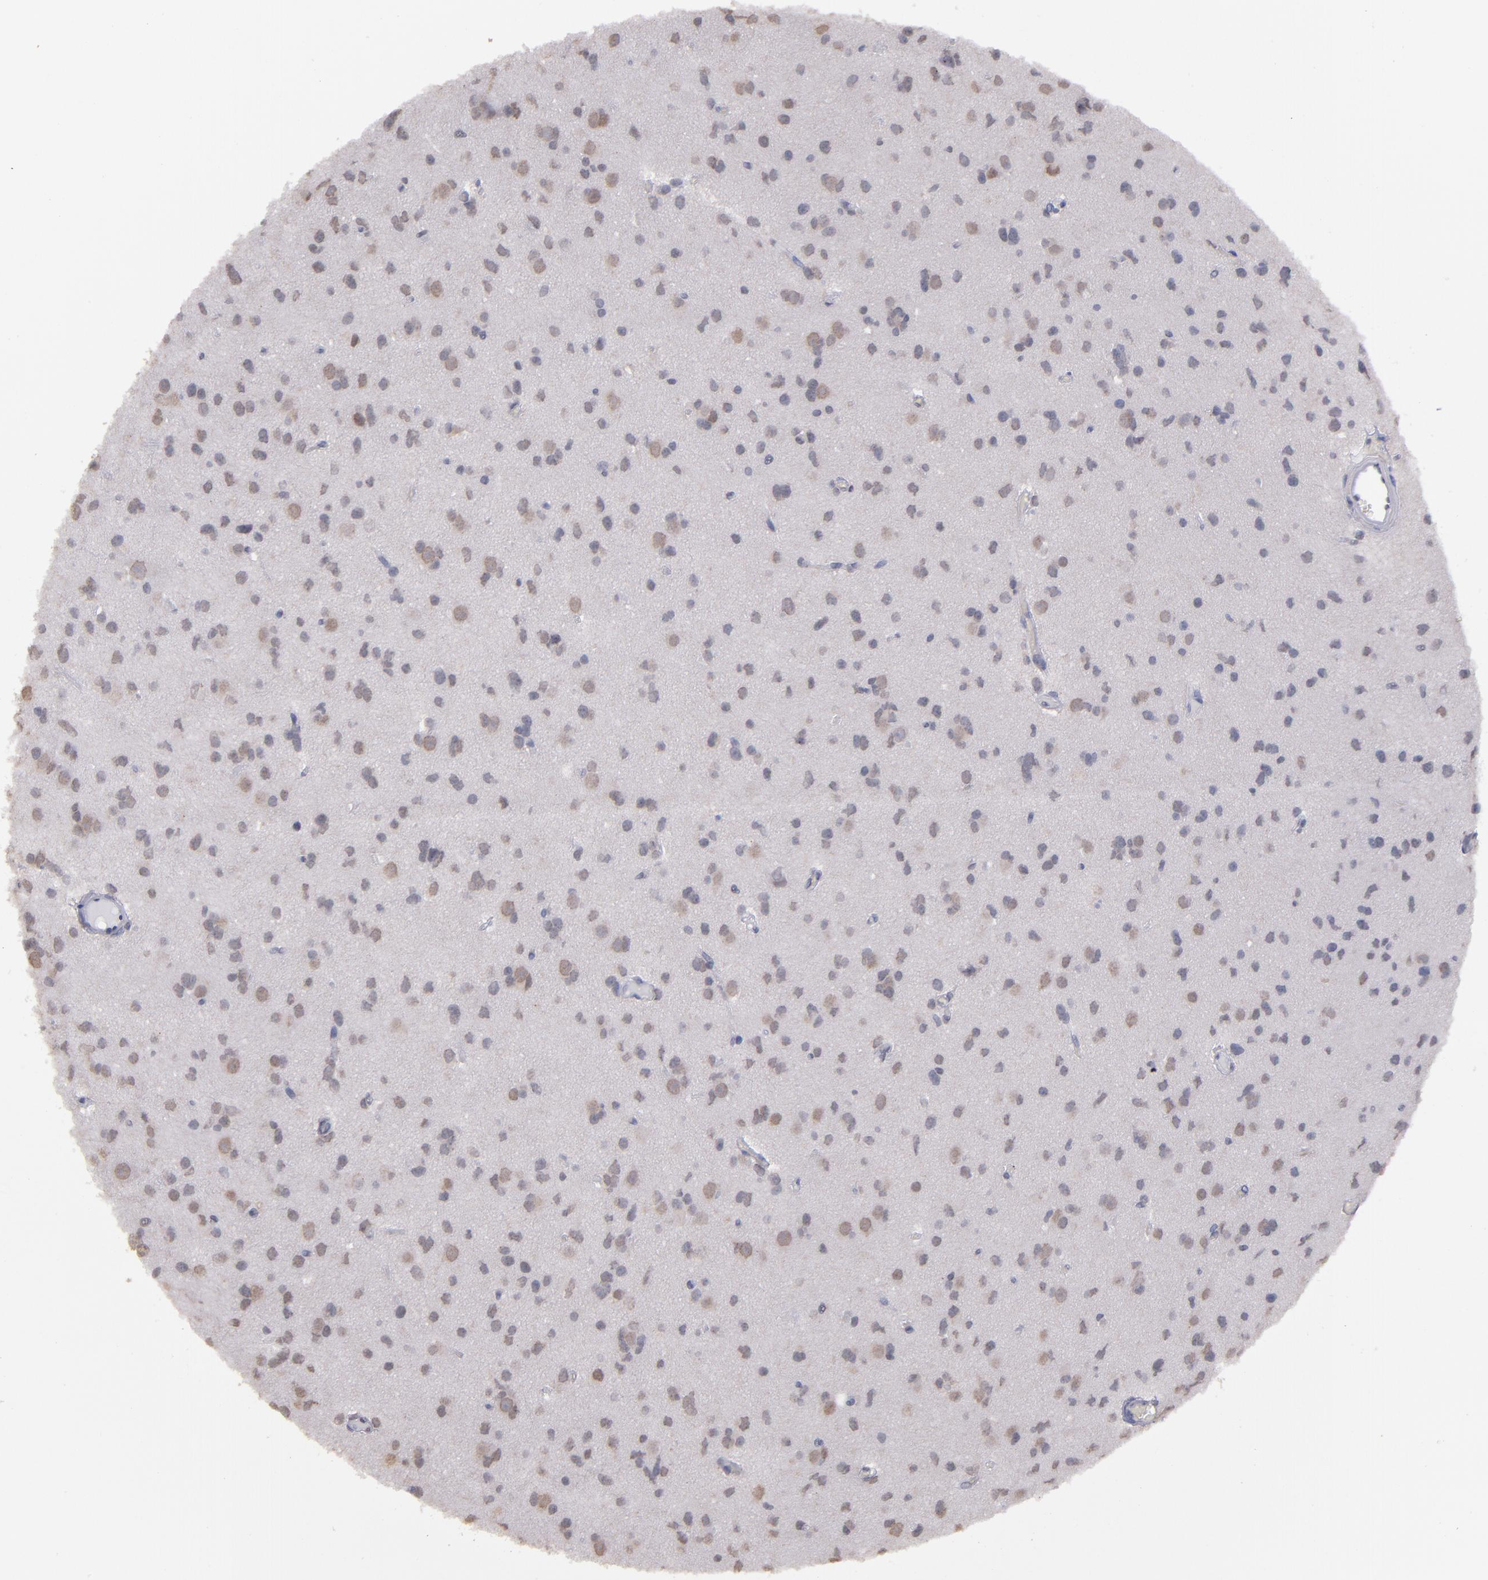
{"staining": {"intensity": "weak", "quantity": "25%-75%", "location": "nuclear"}, "tissue": "glioma", "cell_type": "Tumor cells", "image_type": "cancer", "snomed": [{"axis": "morphology", "description": "Glioma, malignant, Low grade"}, {"axis": "topography", "description": "Brain"}], "caption": "Low-grade glioma (malignant) stained with IHC displays weak nuclear expression in about 25%-75% of tumor cells.", "gene": "IRF4", "patient": {"sex": "male", "age": 42}}